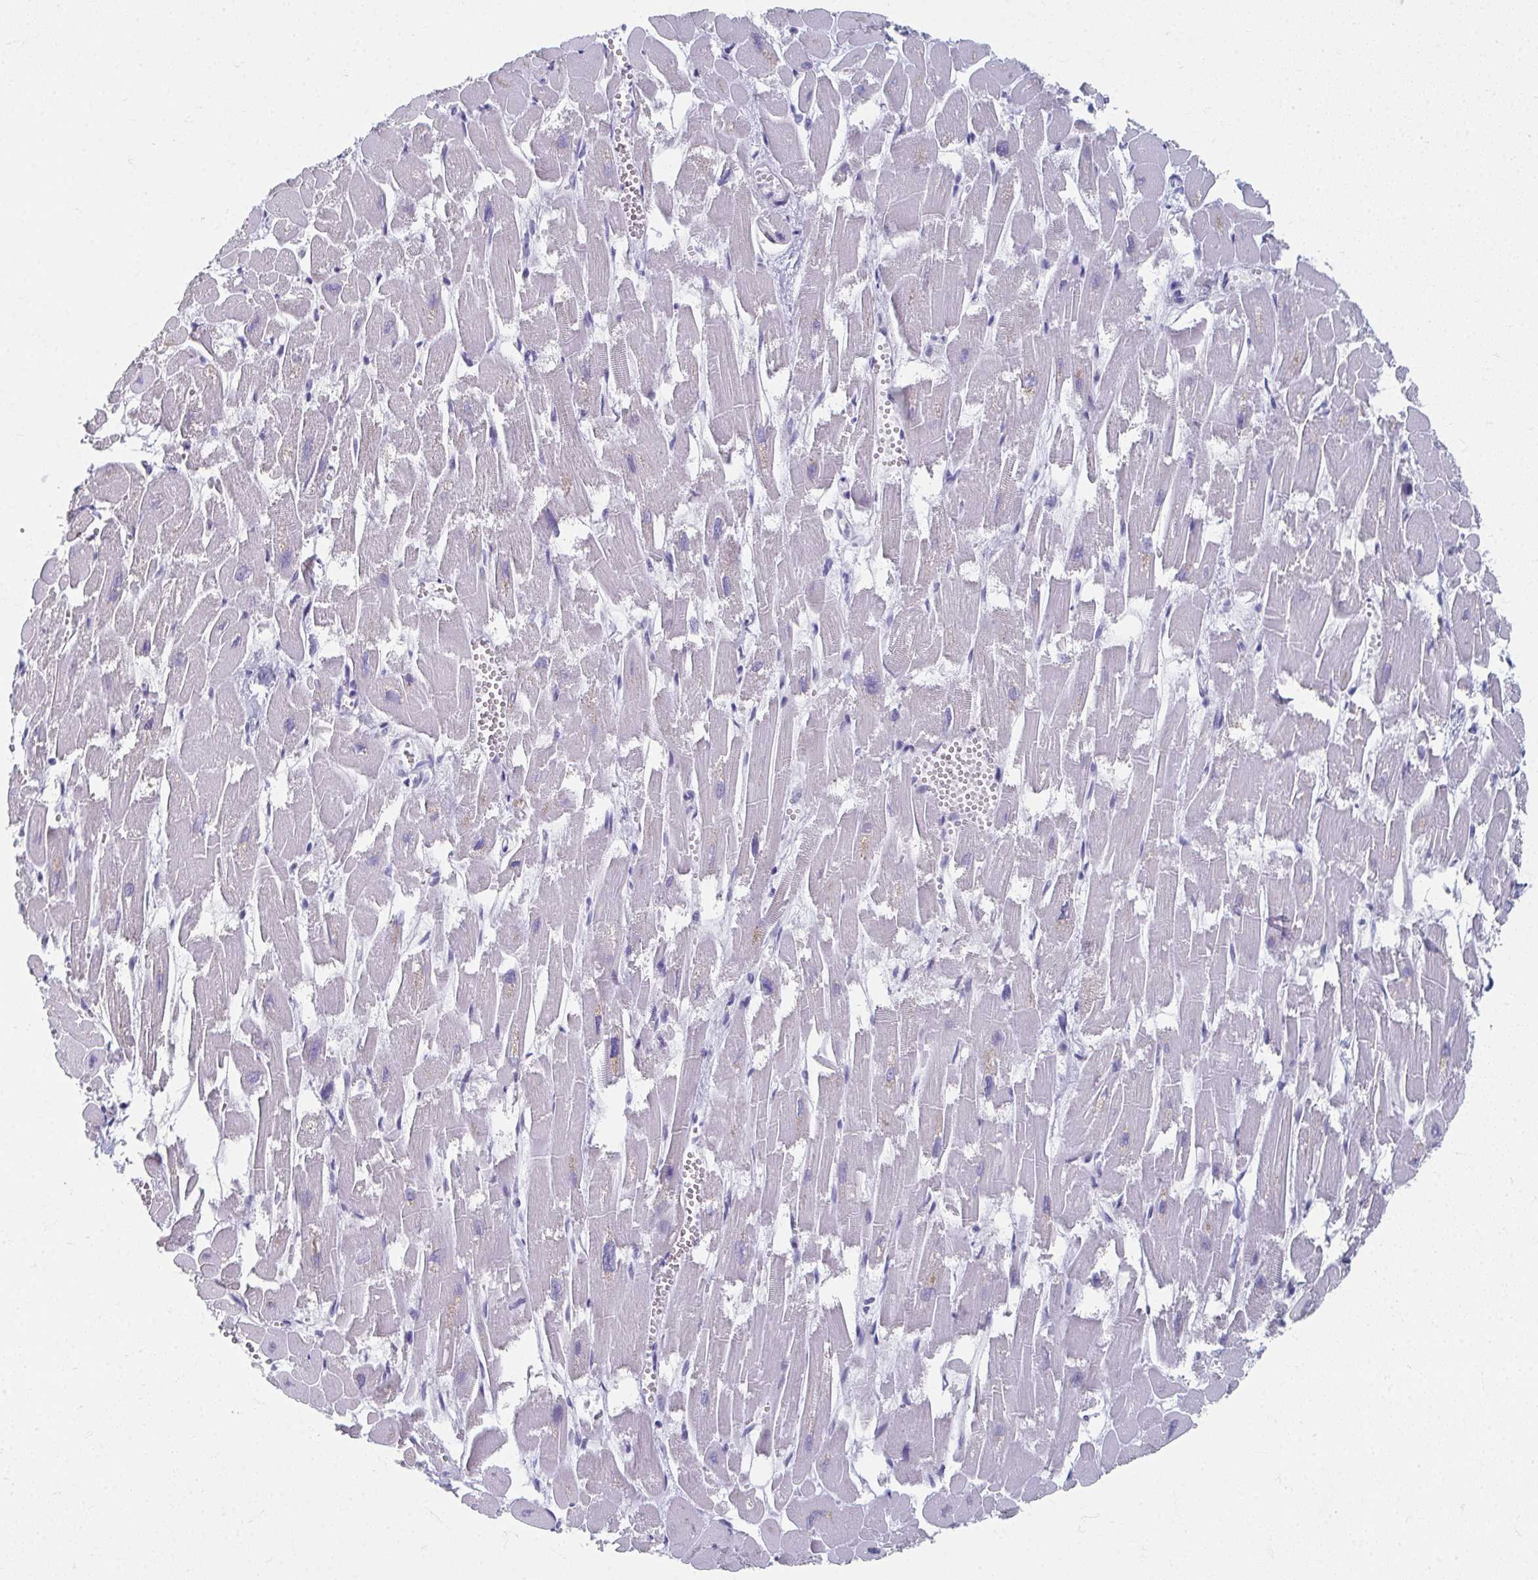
{"staining": {"intensity": "negative", "quantity": "none", "location": "none"}, "tissue": "heart muscle", "cell_type": "Cardiomyocytes", "image_type": "normal", "snomed": [{"axis": "morphology", "description": "Normal tissue, NOS"}, {"axis": "topography", "description": "Heart"}], "caption": "Micrograph shows no protein staining in cardiomyocytes of unremarkable heart muscle.", "gene": "GHRL", "patient": {"sex": "male", "age": 54}}